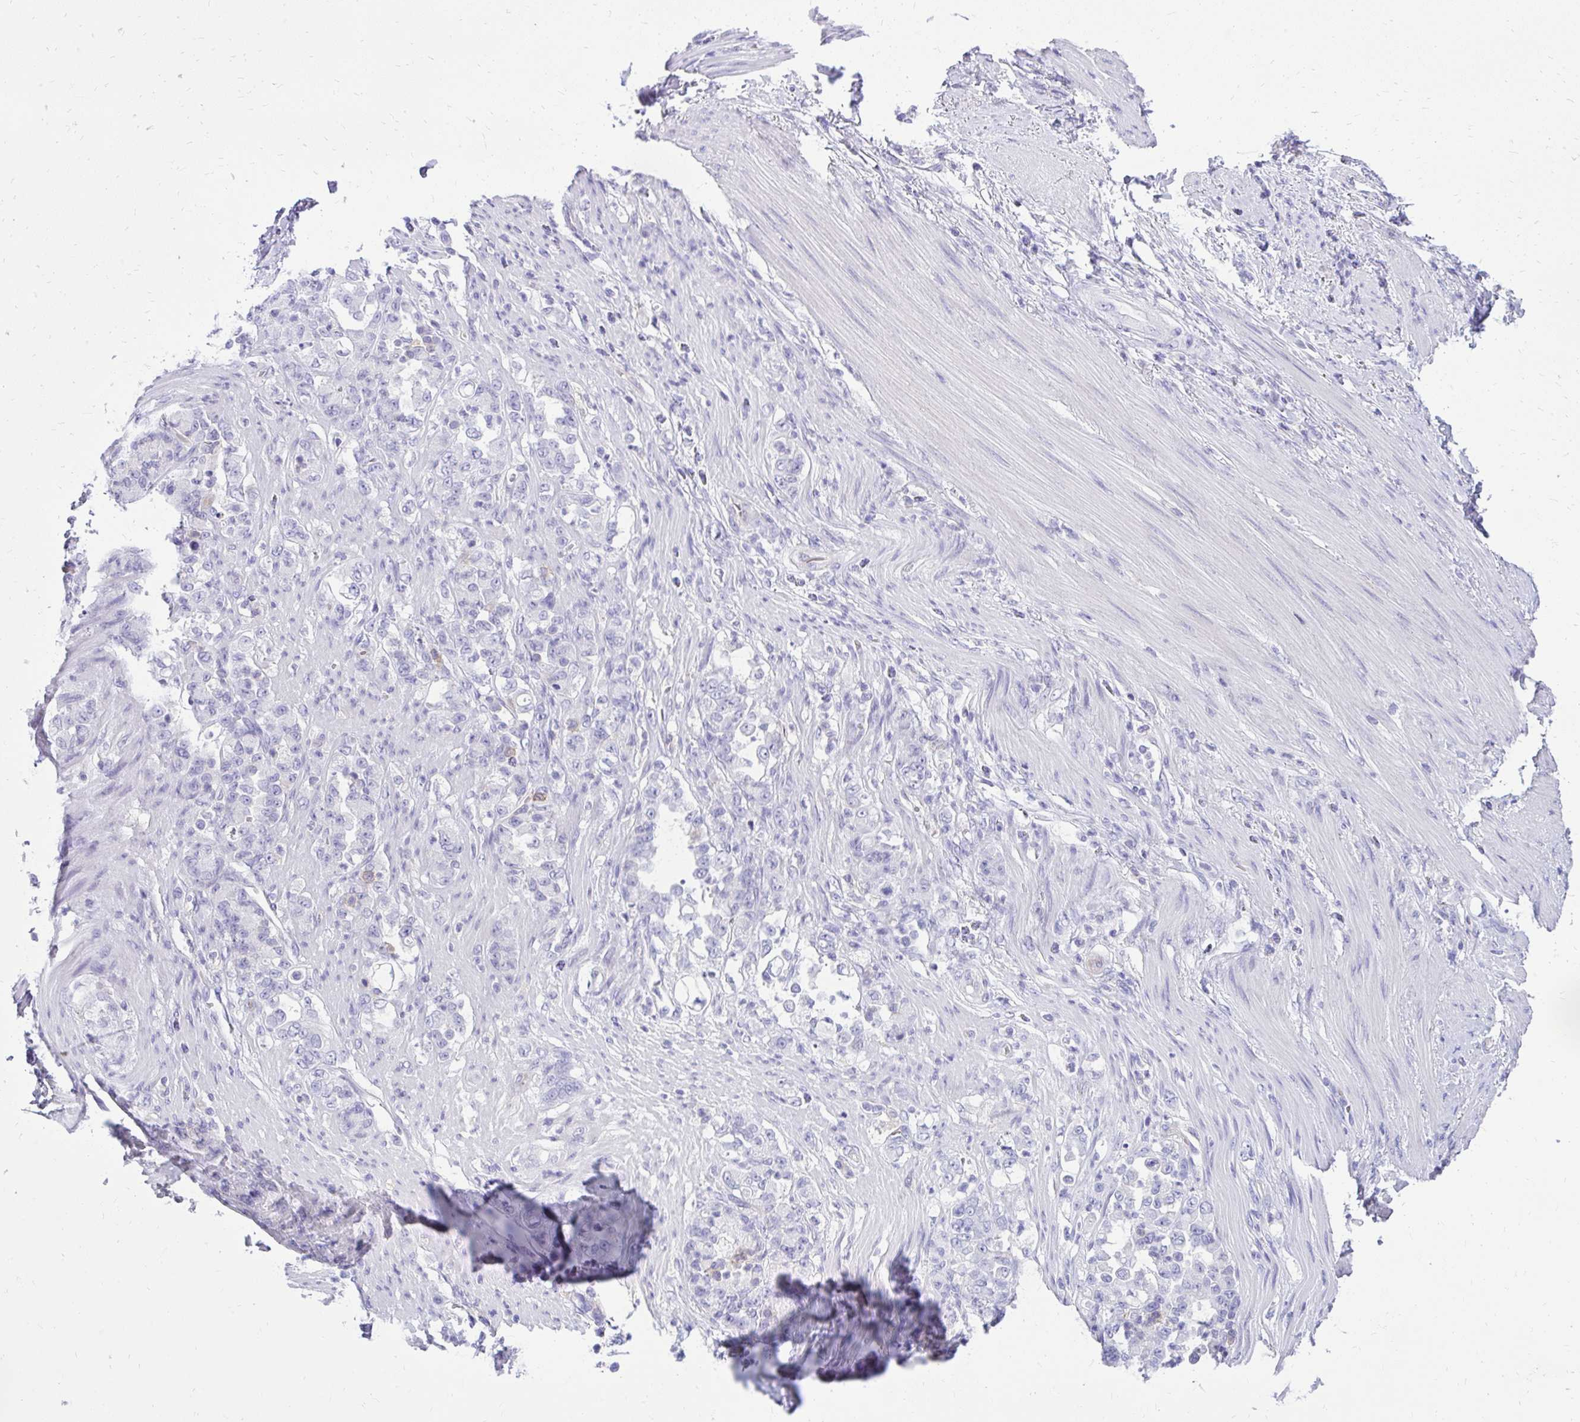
{"staining": {"intensity": "negative", "quantity": "none", "location": "none"}, "tissue": "stomach cancer", "cell_type": "Tumor cells", "image_type": "cancer", "snomed": [{"axis": "morphology", "description": "Normal tissue, NOS"}, {"axis": "morphology", "description": "Adenocarcinoma, NOS"}, {"axis": "topography", "description": "Stomach"}], "caption": "This is an IHC image of human stomach cancer (adenocarcinoma). There is no staining in tumor cells.", "gene": "GPRIN3", "patient": {"sex": "female", "age": 79}}